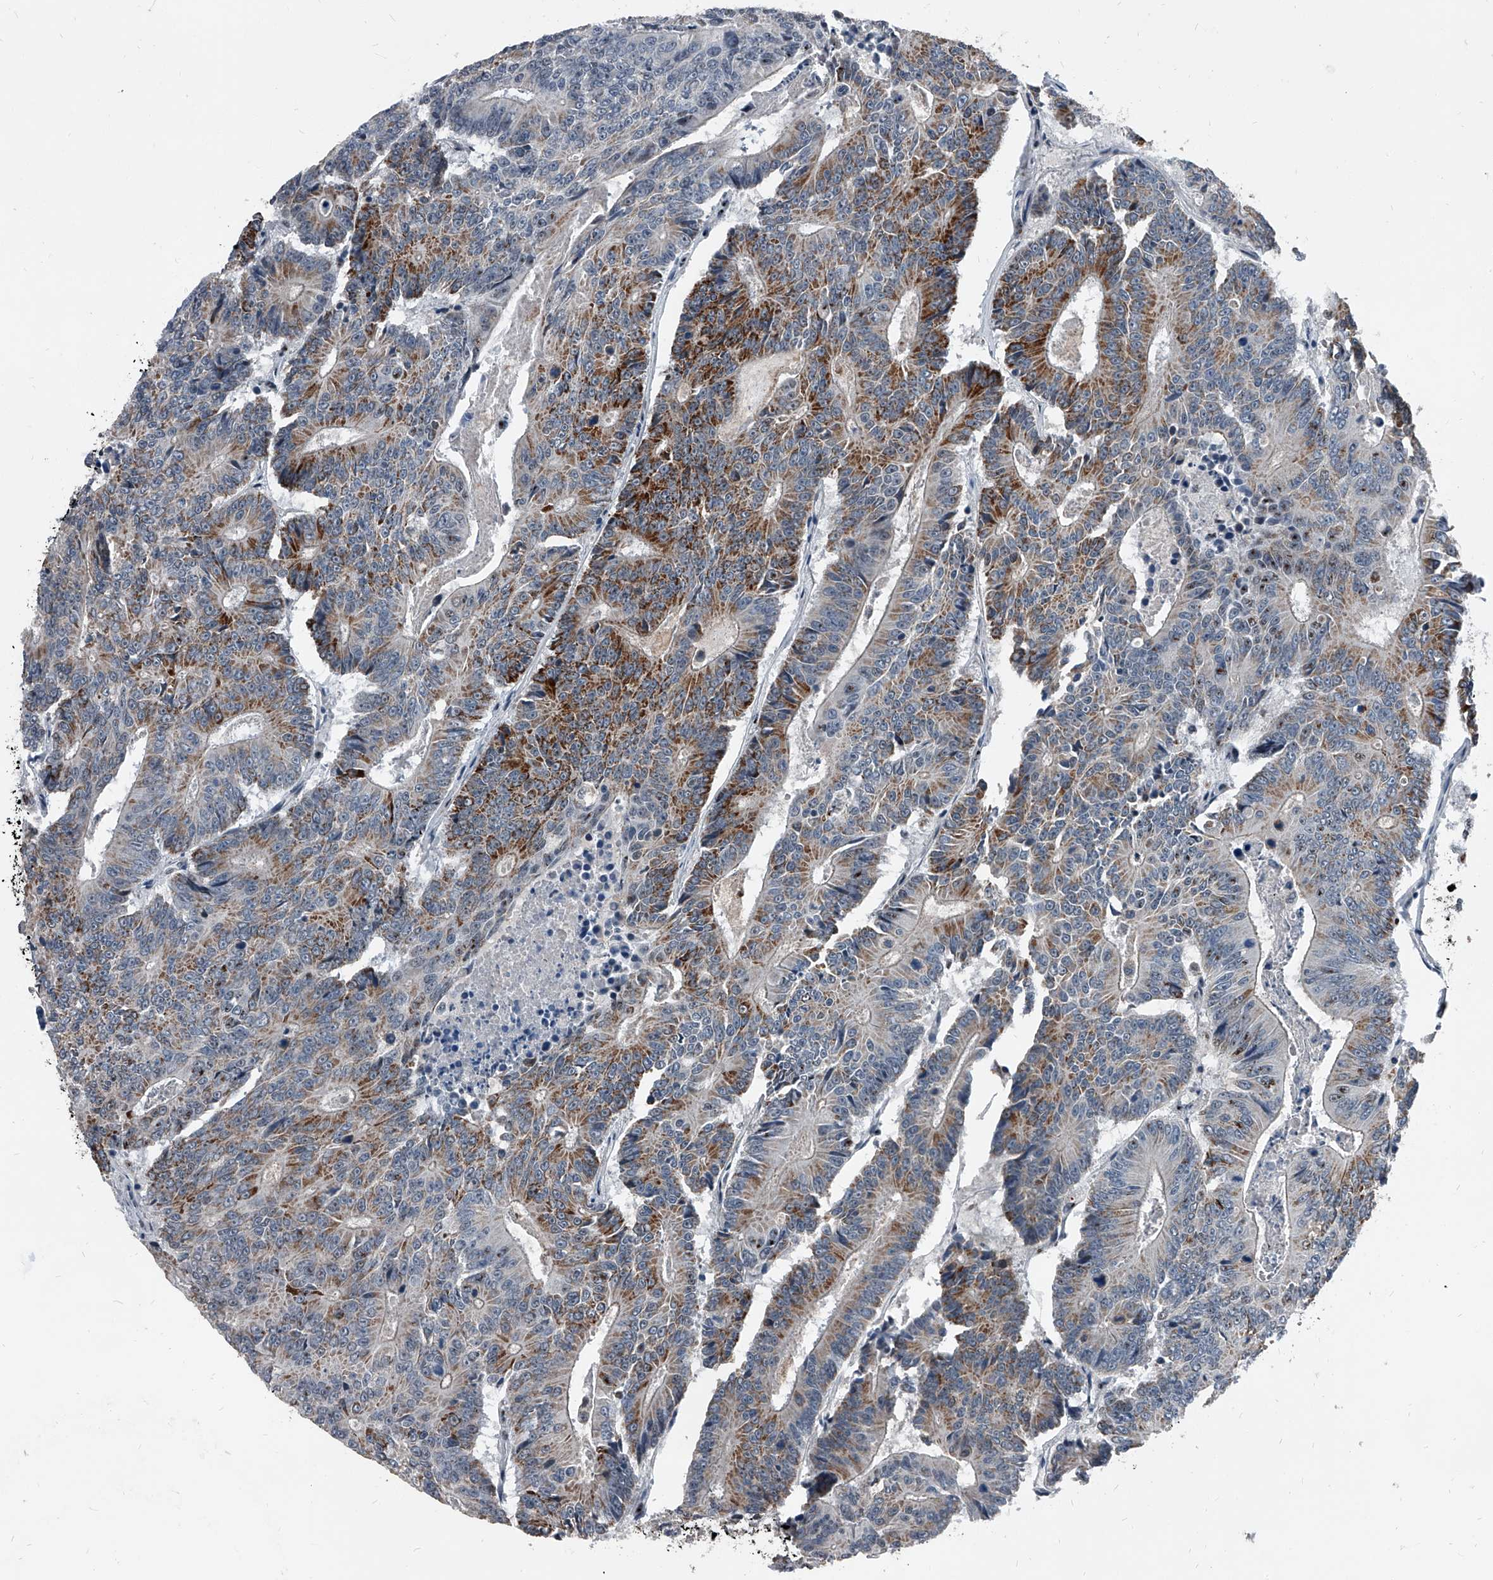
{"staining": {"intensity": "strong", "quantity": "25%-75%", "location": "cytoplasmic/membranous"}, "tissue": "colorectal cancer", "cell_type": "Tumor cells", "image_type": "cancer", "snomed": [{"axis": "morphology", "description": "Adenocarcinoma, NOS"}, {"axis": "topography", "description": "Colon"}], "caption": "This is an image of IHC staining of colorectal cancer (adenocarcinoma), which shows strong staining in the cytoplasmic/membranous of tumor cells.", "gene": "MEN1", "patient": {"sex": "male", "age": 83}}